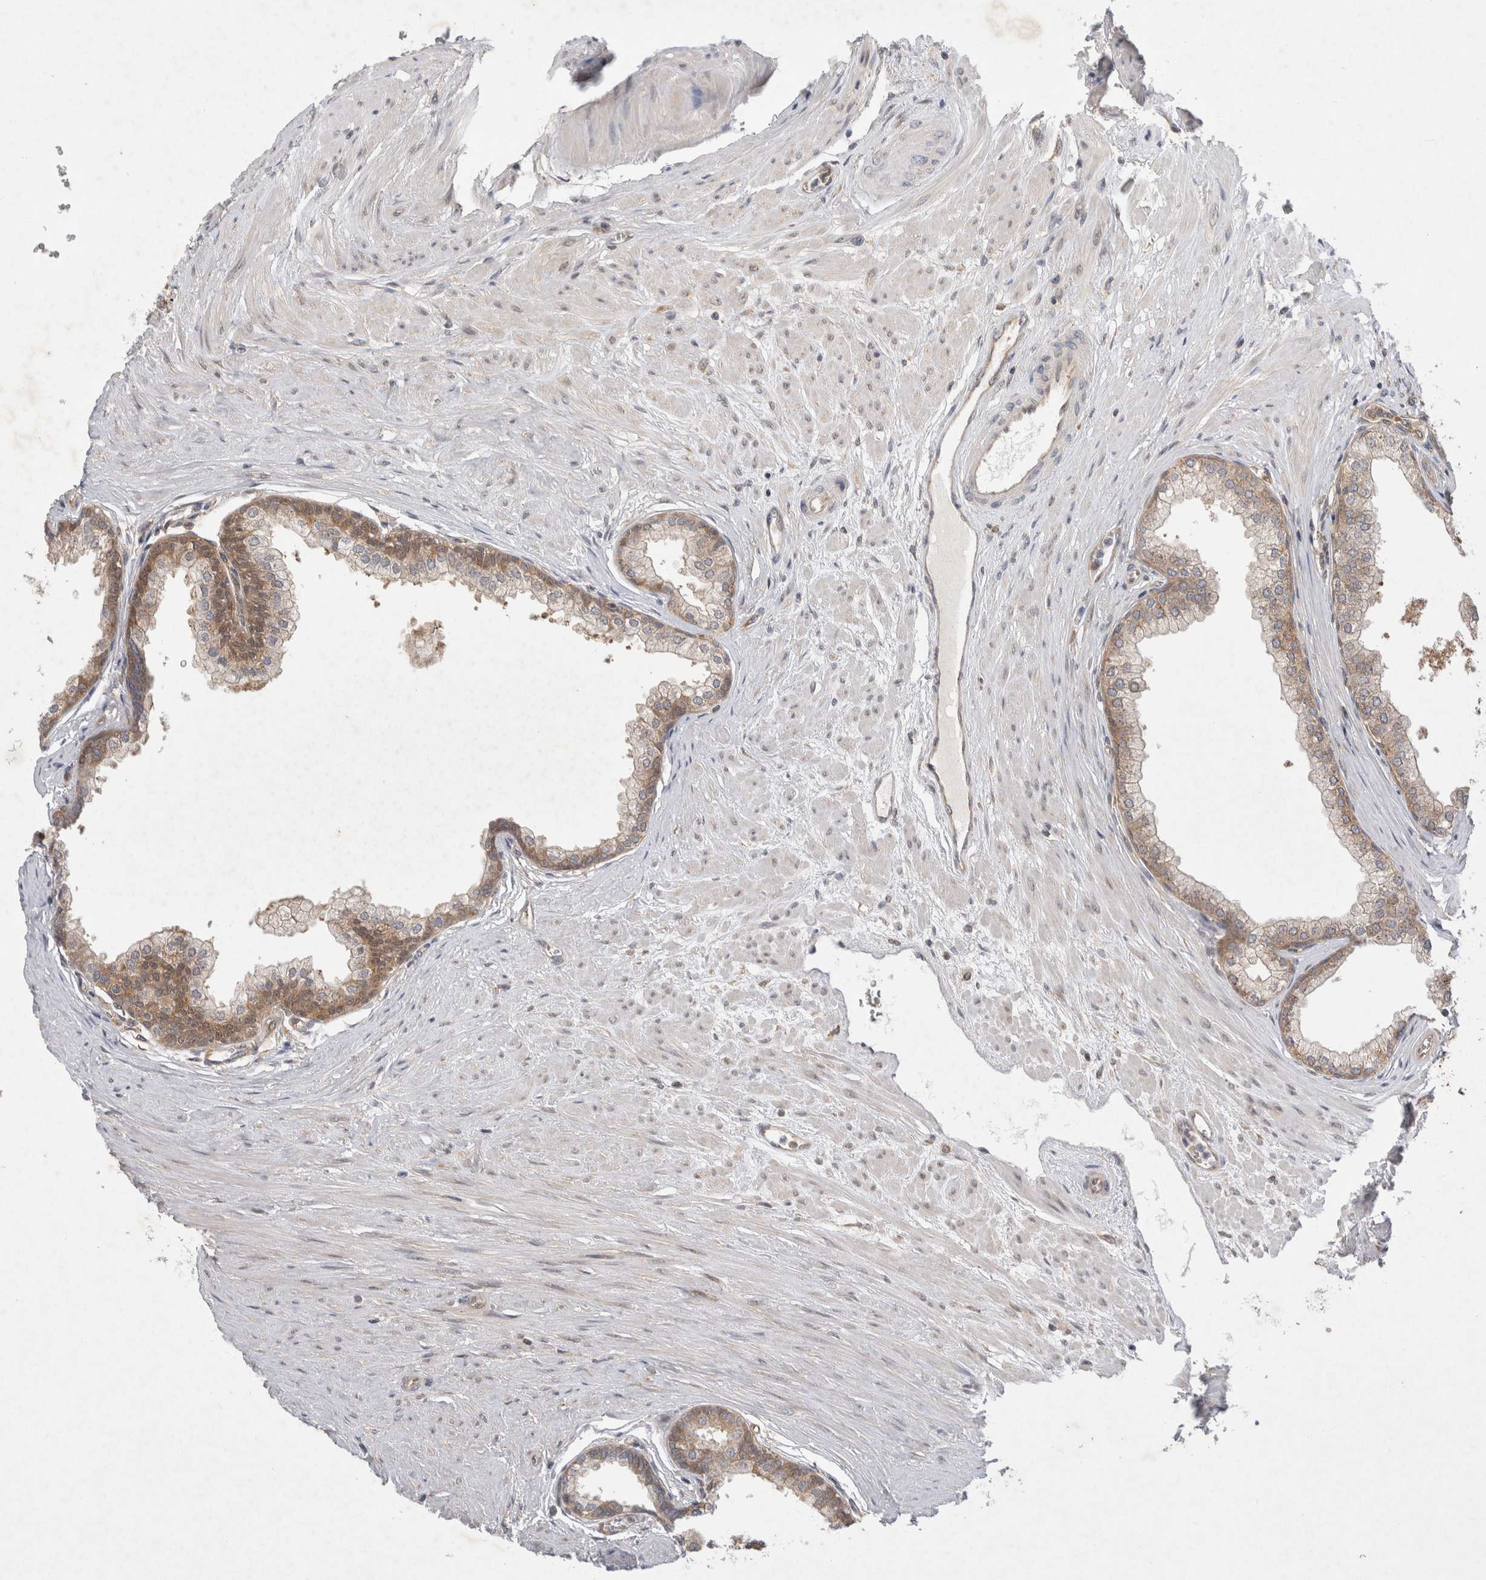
{"staining": {"intensity": "moderate", "quantity": ">75%", "location": "cytoplasmic/membranous"}, "tissue": "prostate", "cell_type": "Glandular cells", "image_type": "normal", "snomed": [{"axis": "morphology", "description": "Normal tissue, NOS"}, {"axis": "morphology", "description": "Urothelial carcinoma, Low grade"}, {"axis": "topography", "description": "Urinary bladder"}, {"axis": "topography", "description": "Prostate"}], "caption": "IHC of normal prostate exhibits medium levels of moderate cytoplasmic/membranous staining in about >75% of glandular cells.", "gene": "EIF3E", "patient": {"sex": "male", "age": 60}}